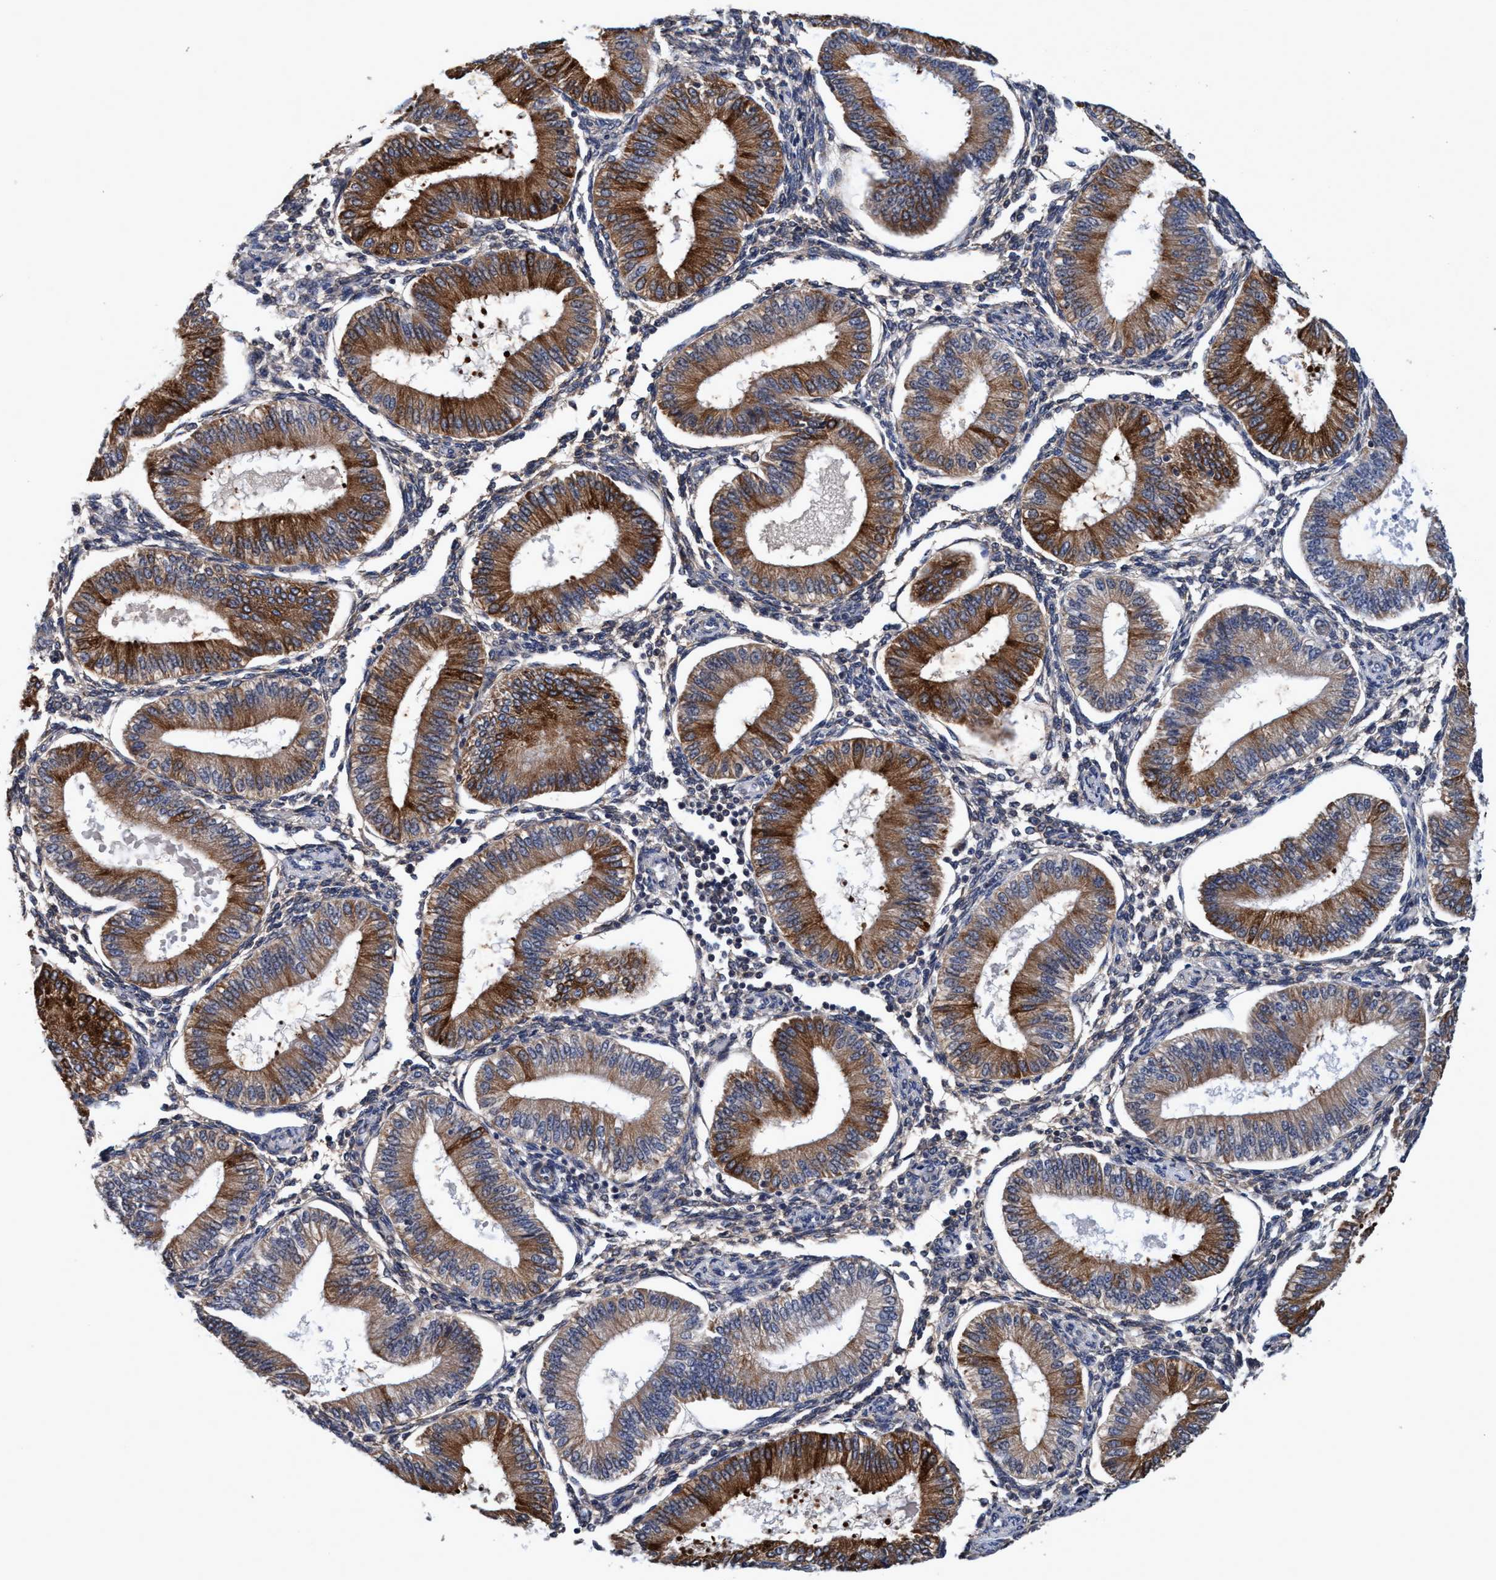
{"staining": {"intensity": "weak", "quantity": "25%-75%", "location": "cytoplasmic/membranous"}, "tissue": "endometrium", "cell_type": "Cells in endometrial stroma", "image_type": "normal", "snomed": [{"axis": "morphology", "description": "Normal tissue, NOS"}, {"axis": "topography", "description": "Endometrium"}], "caption": "Immunohistochemistry of normal human endometrium demonstrates low levels of weak cytoplasmic/membranous expression in about 25%-75% of cells in endometrial stroma.", "gene": "CALCOCO2", "patient": {"sex": "female", "age": 39}}